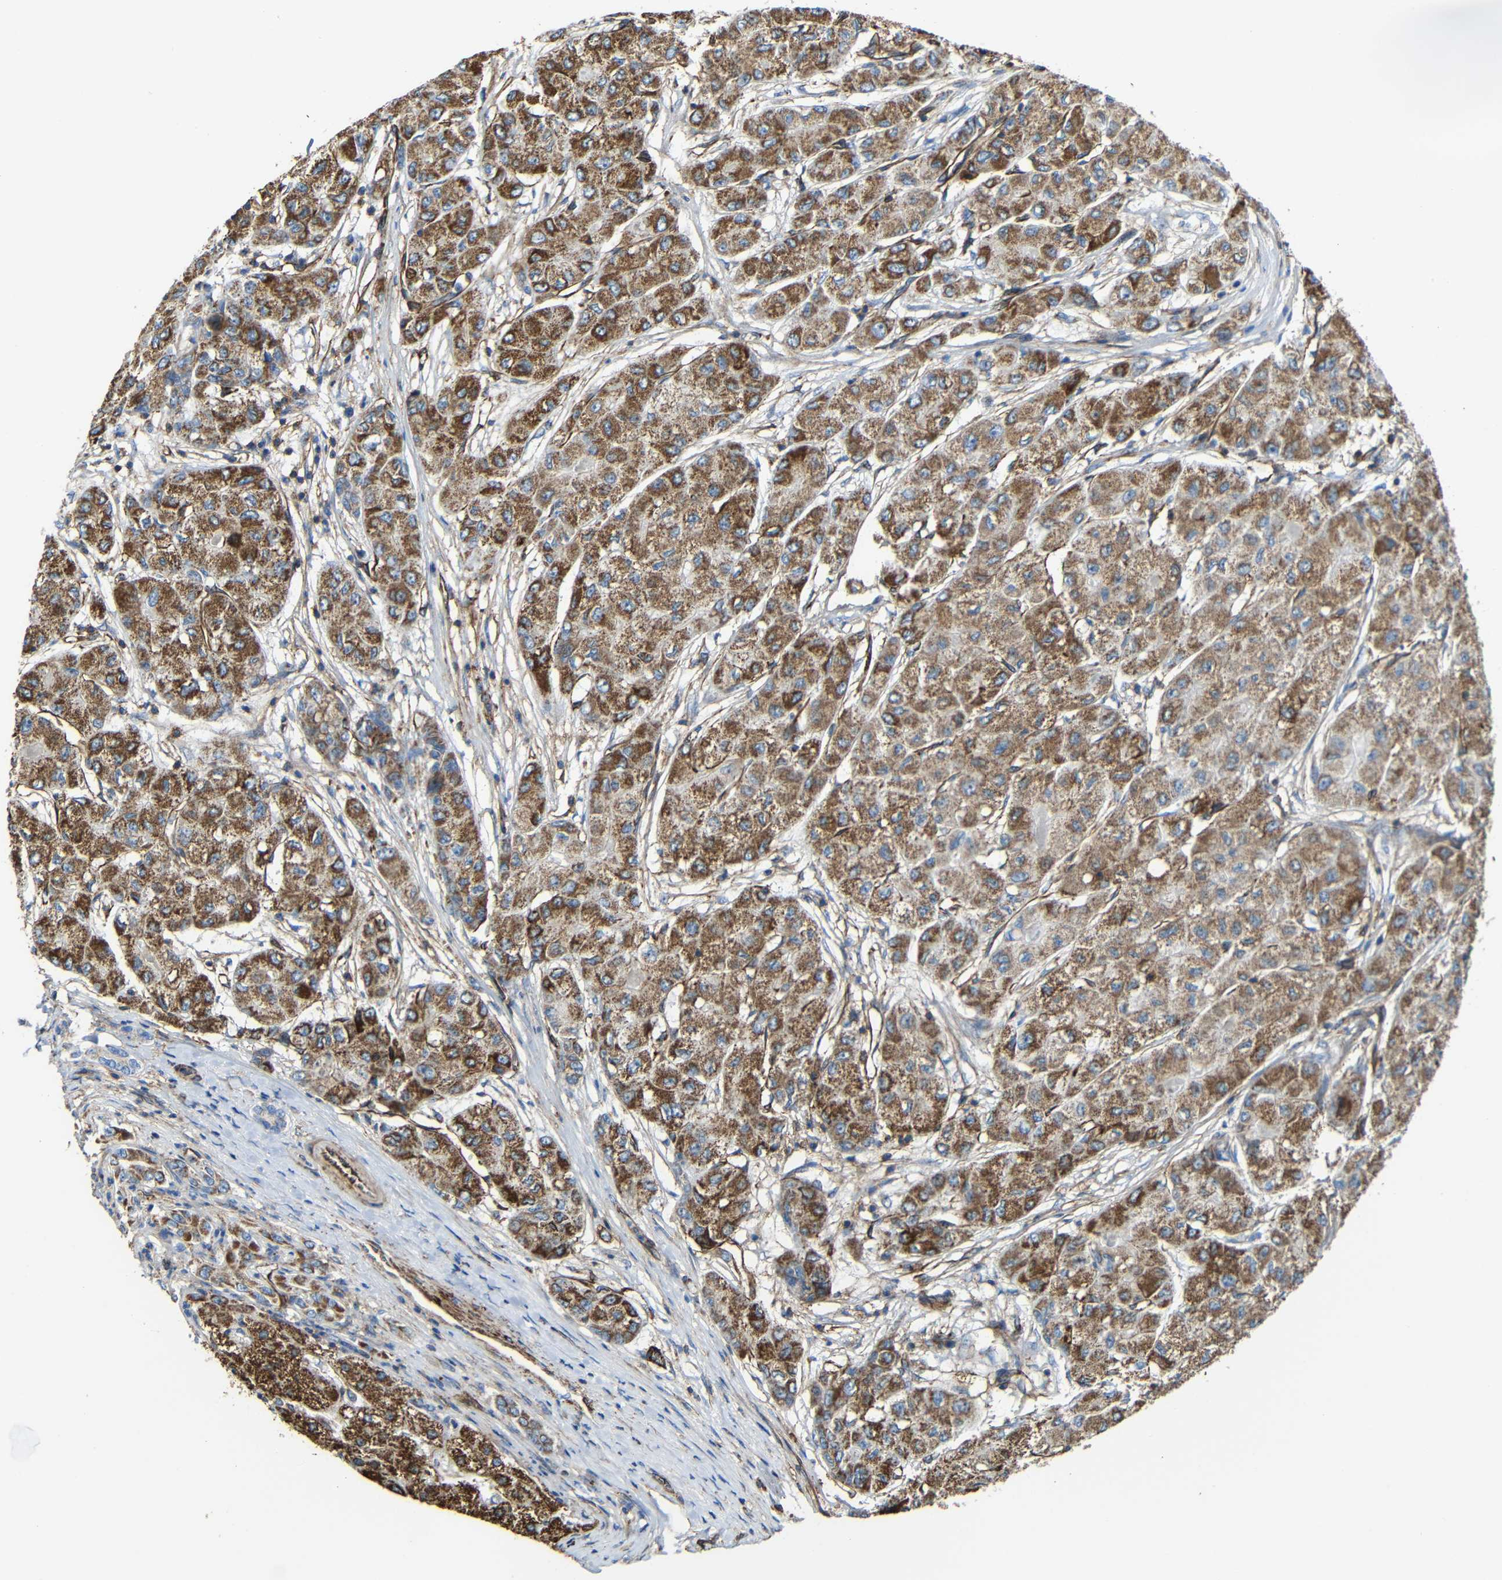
{"staining": {"intensity": "moderate", "quantity": ">75%", "location": "cytoplasmic/membranous"}, "tissue": "liver cancer", "cell_type": "Tumor cells", "image_type": "cancer", "snomed": [{"axis": "morphology", "description": "Carcinoma, Hepatocellular, NOS"}, {"axis": "topography", "description": "Liver"}], "caption": "Immunohistochemical staining of liver cancer exhibits medium levels of moderate cytoplasmic/membranous staining in approximately >75% of tumor cells. (Stains: DAB in brown, nuclei in blue, Microscopy: brightfield microscopy at high magnification).", "gene": "IGSF10", "patient": {"sex": "male", "age": 80}}